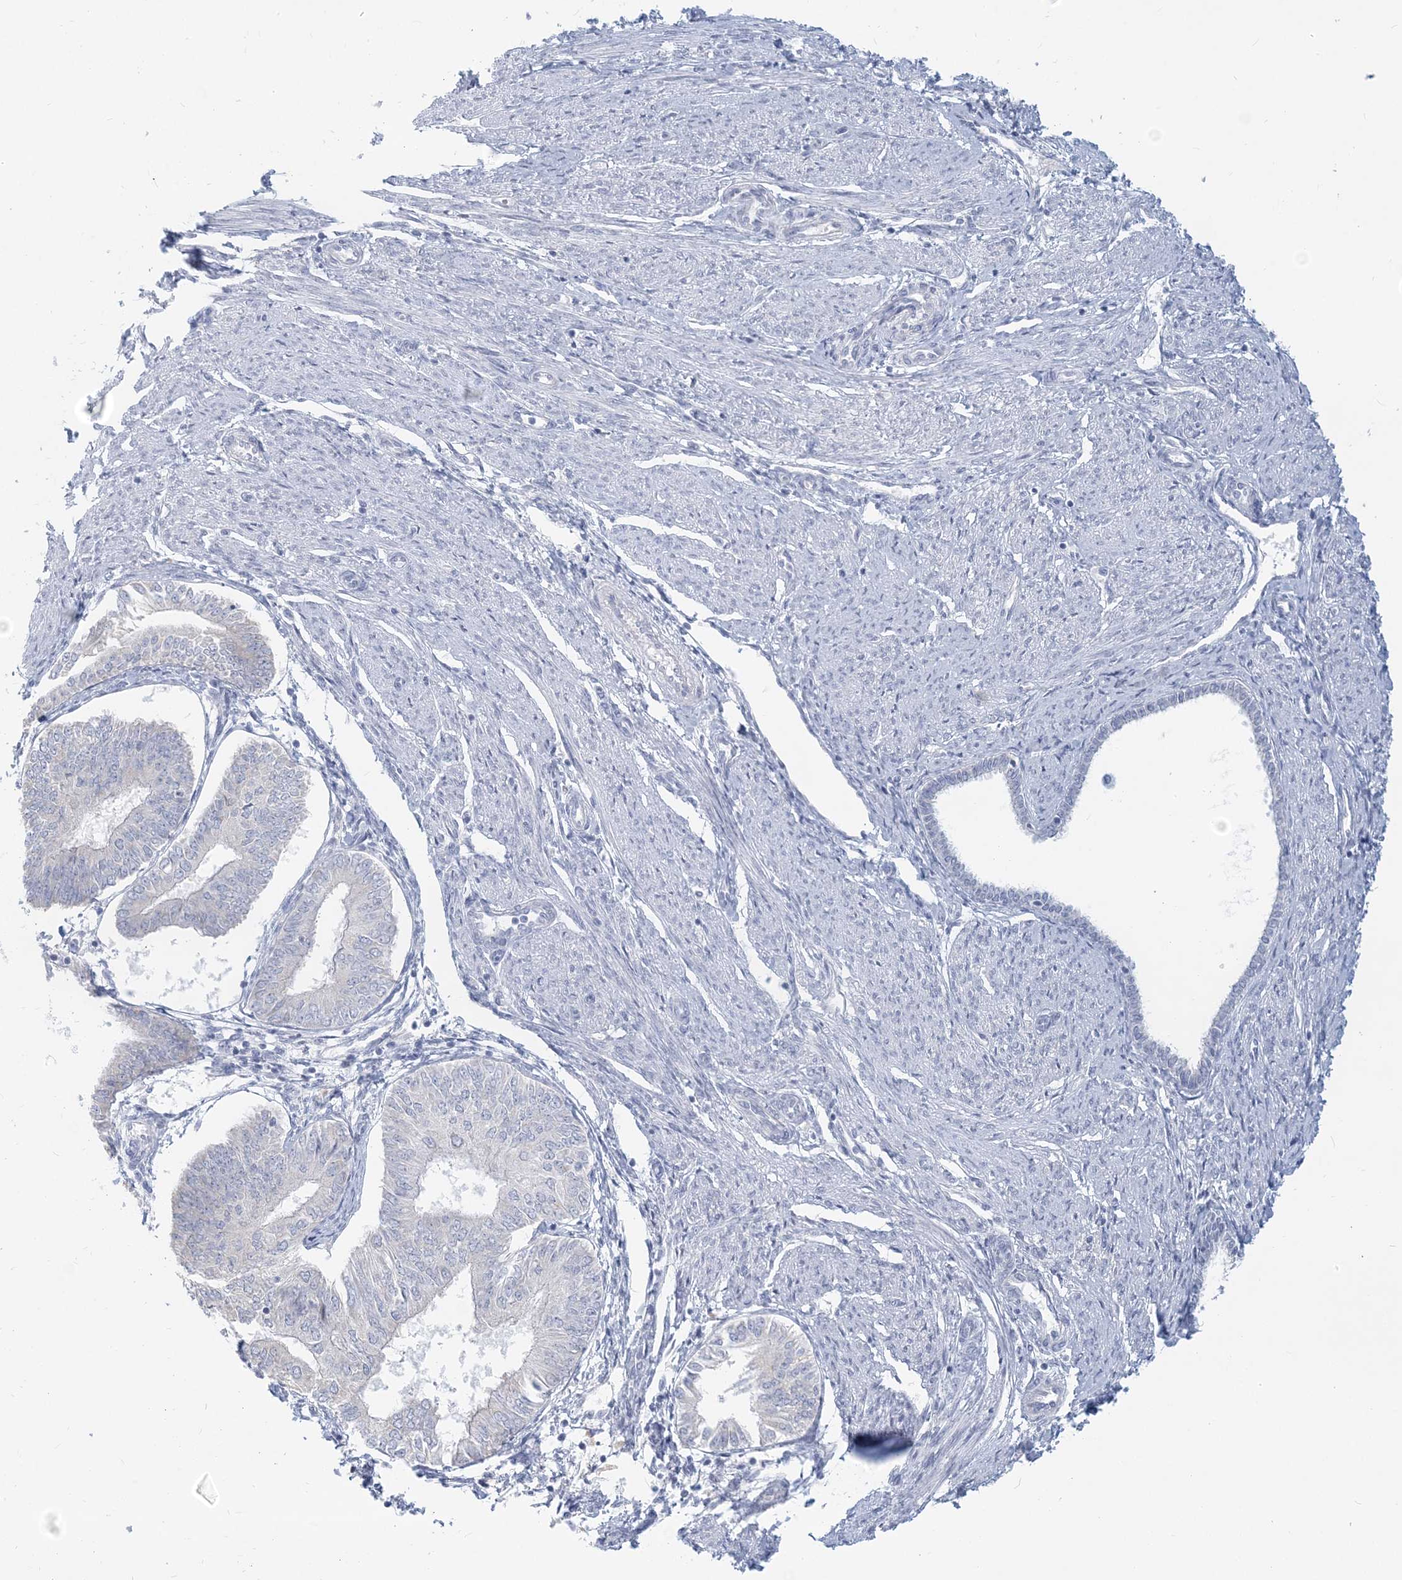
{"staining": {"intensity": "negative", "quantity": "none", "location": "none"}, "tissue": "endometrial cancer", "cell_type": "Tumor cells", "image_type": "cancer", "snomed": [{"axis": "morphology", "description": "Adenocarcinoma, NOS"}, {"axis": "topography", "description": "Endometrium"}], "caption": "This is an IHC photomicrograph of human endometrial adenocarcinoma. There is no expression in tumor cells.", "gene": "CSN1S1", "patient": {"sex": "female", "age": 58}}